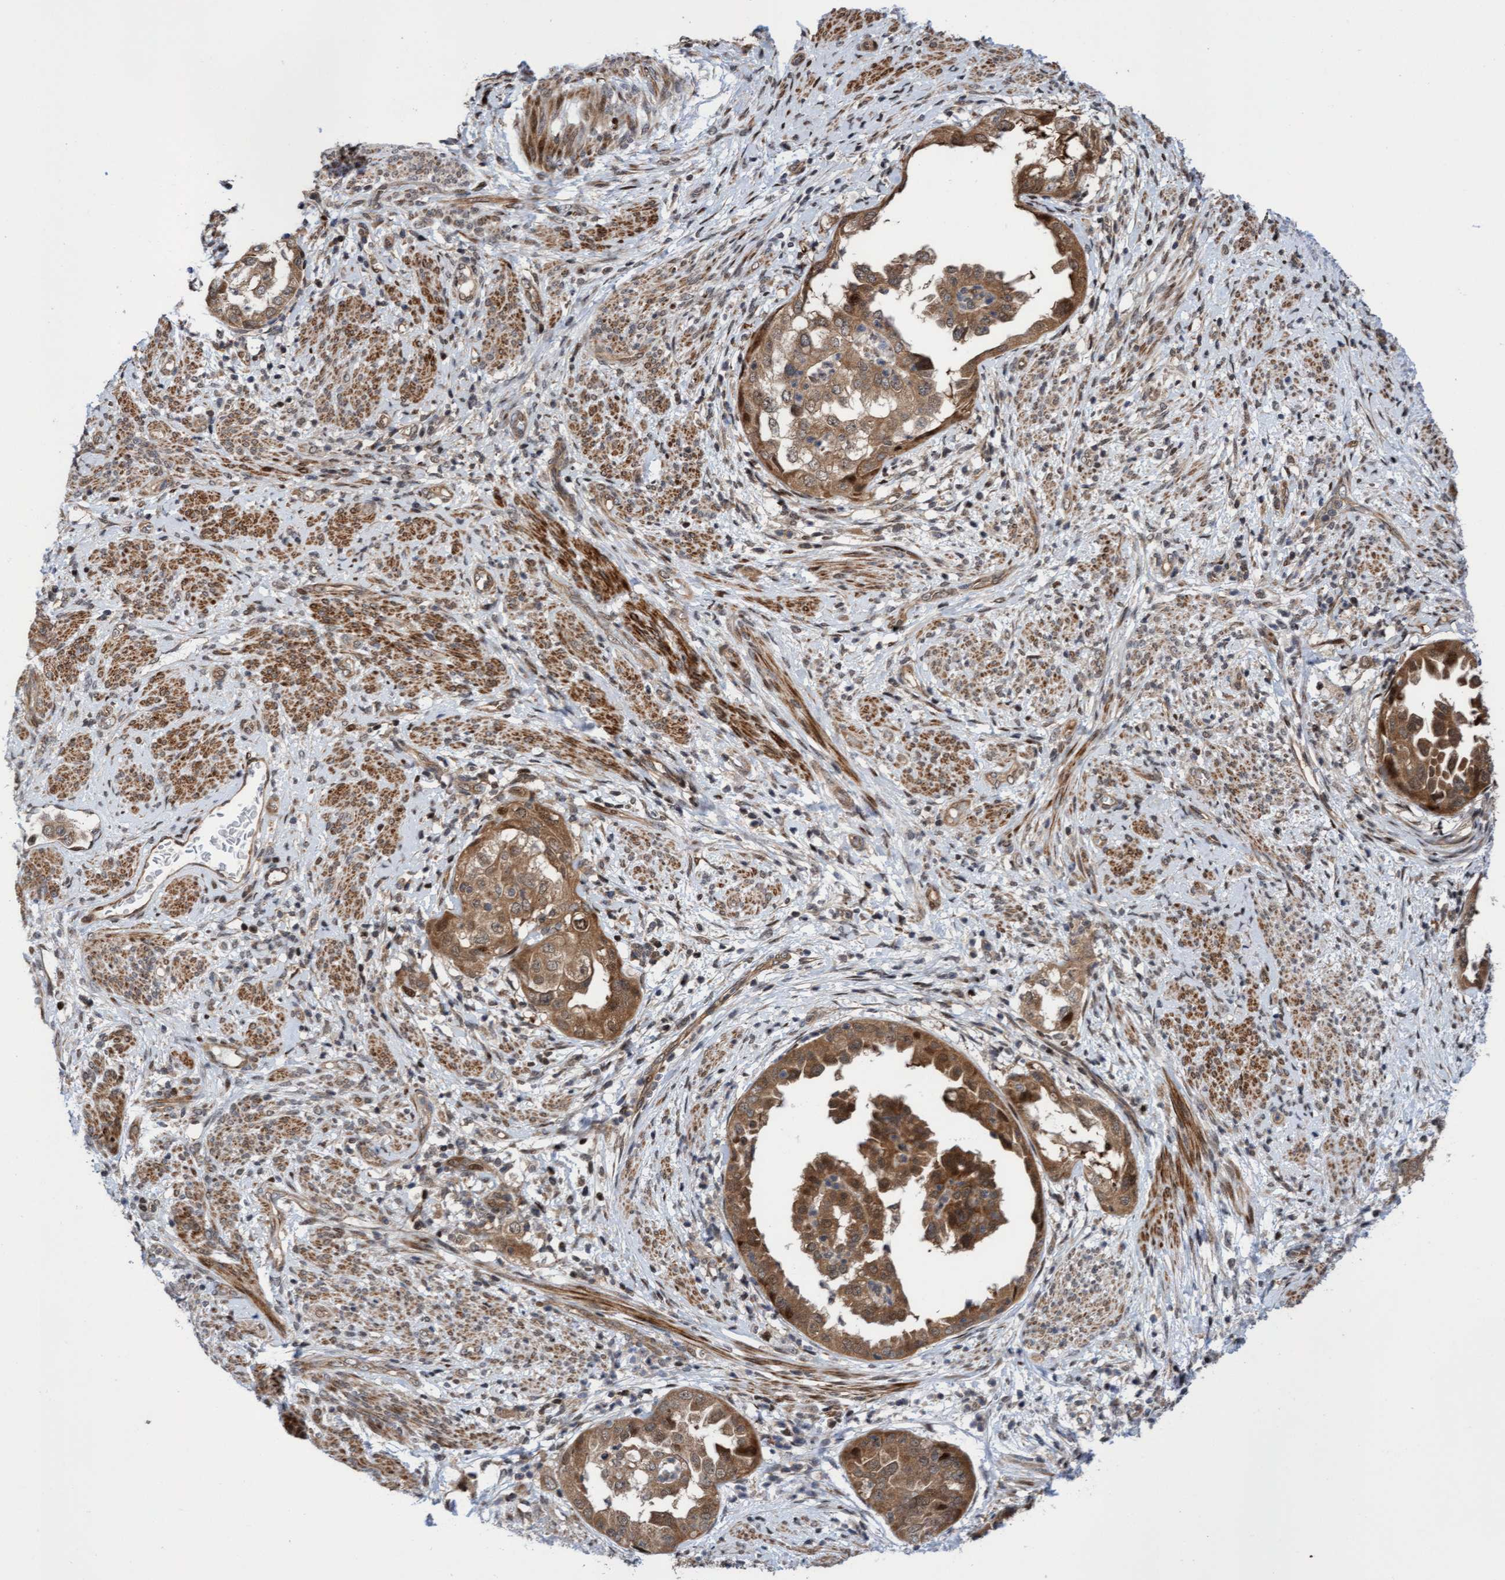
{"staining": {"intensity": "moderate", "quantity": ">75%", "location": "cytoplasmic/membranous"}, "tissue": "endometrial cancer", "cell_type": "Tumor cells", "image_type": "cancer", "snomed": [{"axis": "morphology", "description": "Adenocarcinoma, NOS"}, {"axis": "topography", "description": "Endometrium"}], "caption": "The histopathology image shows staining of adenocarcinoma (endometrial), revealing moderate cytoplasmic/membranous protein expression (brown color) within tumor cells. (Stains: DAB (3,3'-diaminobenzidine) in brown, nuclei in blue, Microscopy: brightfield microscopy at high magnification).", "gene": "ITFG1", "patient": {"sex": "female", "age": 85}}